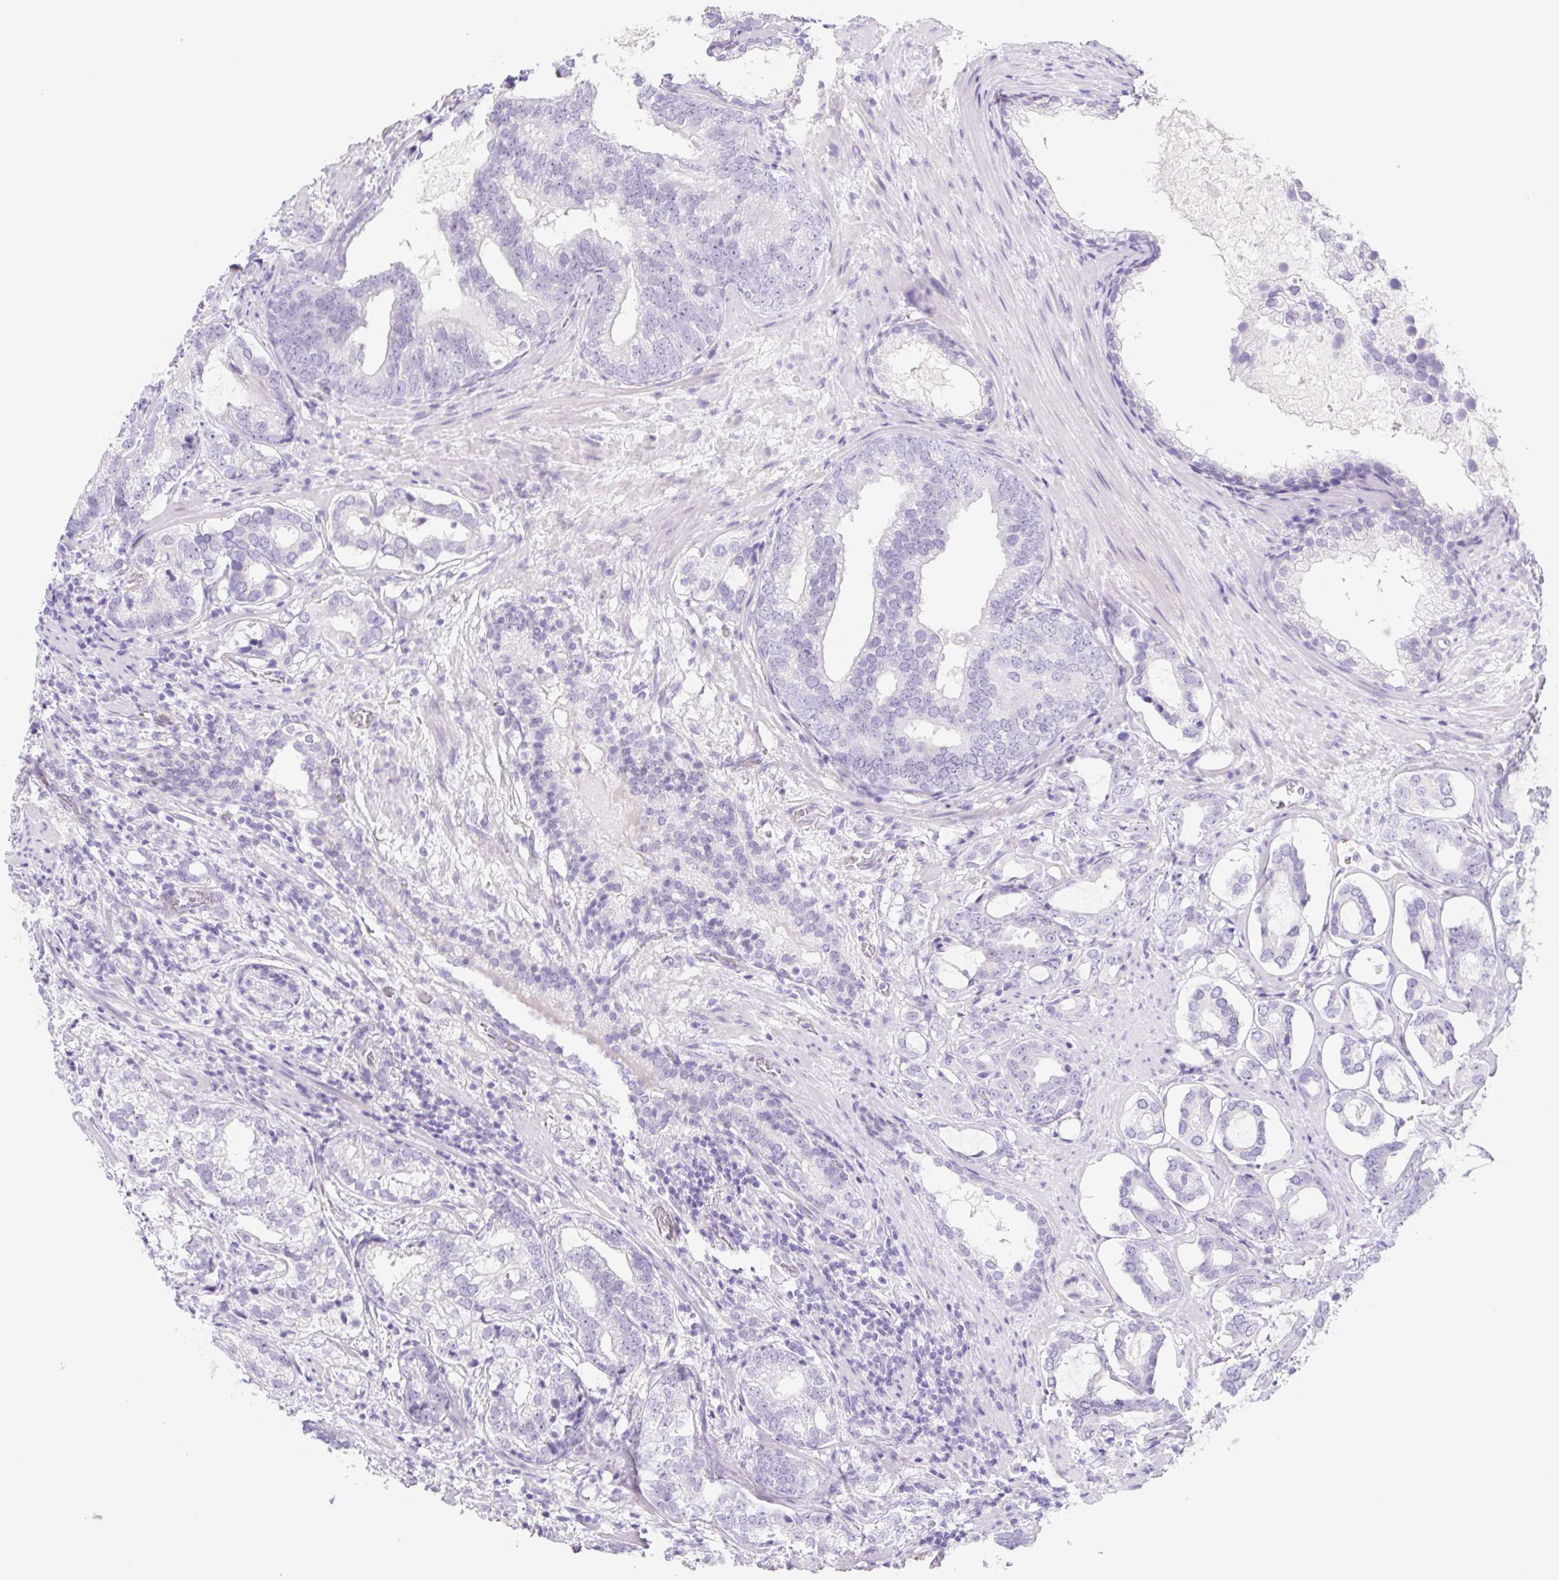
{"staining": {"intensity": "negative", "quantity": "none", "location": "none"}, "tissue": "prostate cancer", "cell_type": "Tumor cells", "image_type": "cancer", "snomed": [{"axis": "morphology", "description": "Adenocarcinoma, High grade"}, {"axis": "topography", "description": "Prostate"}], "caption": "A high-resolution photomicrograph shows immunohistochemistry staining of high-grade adenocarcinoma (prostate), which reveals no significant positivity in tumor cells.", "gene": "CYP21A2", "patient": {"sex": "male", "age": 75}}